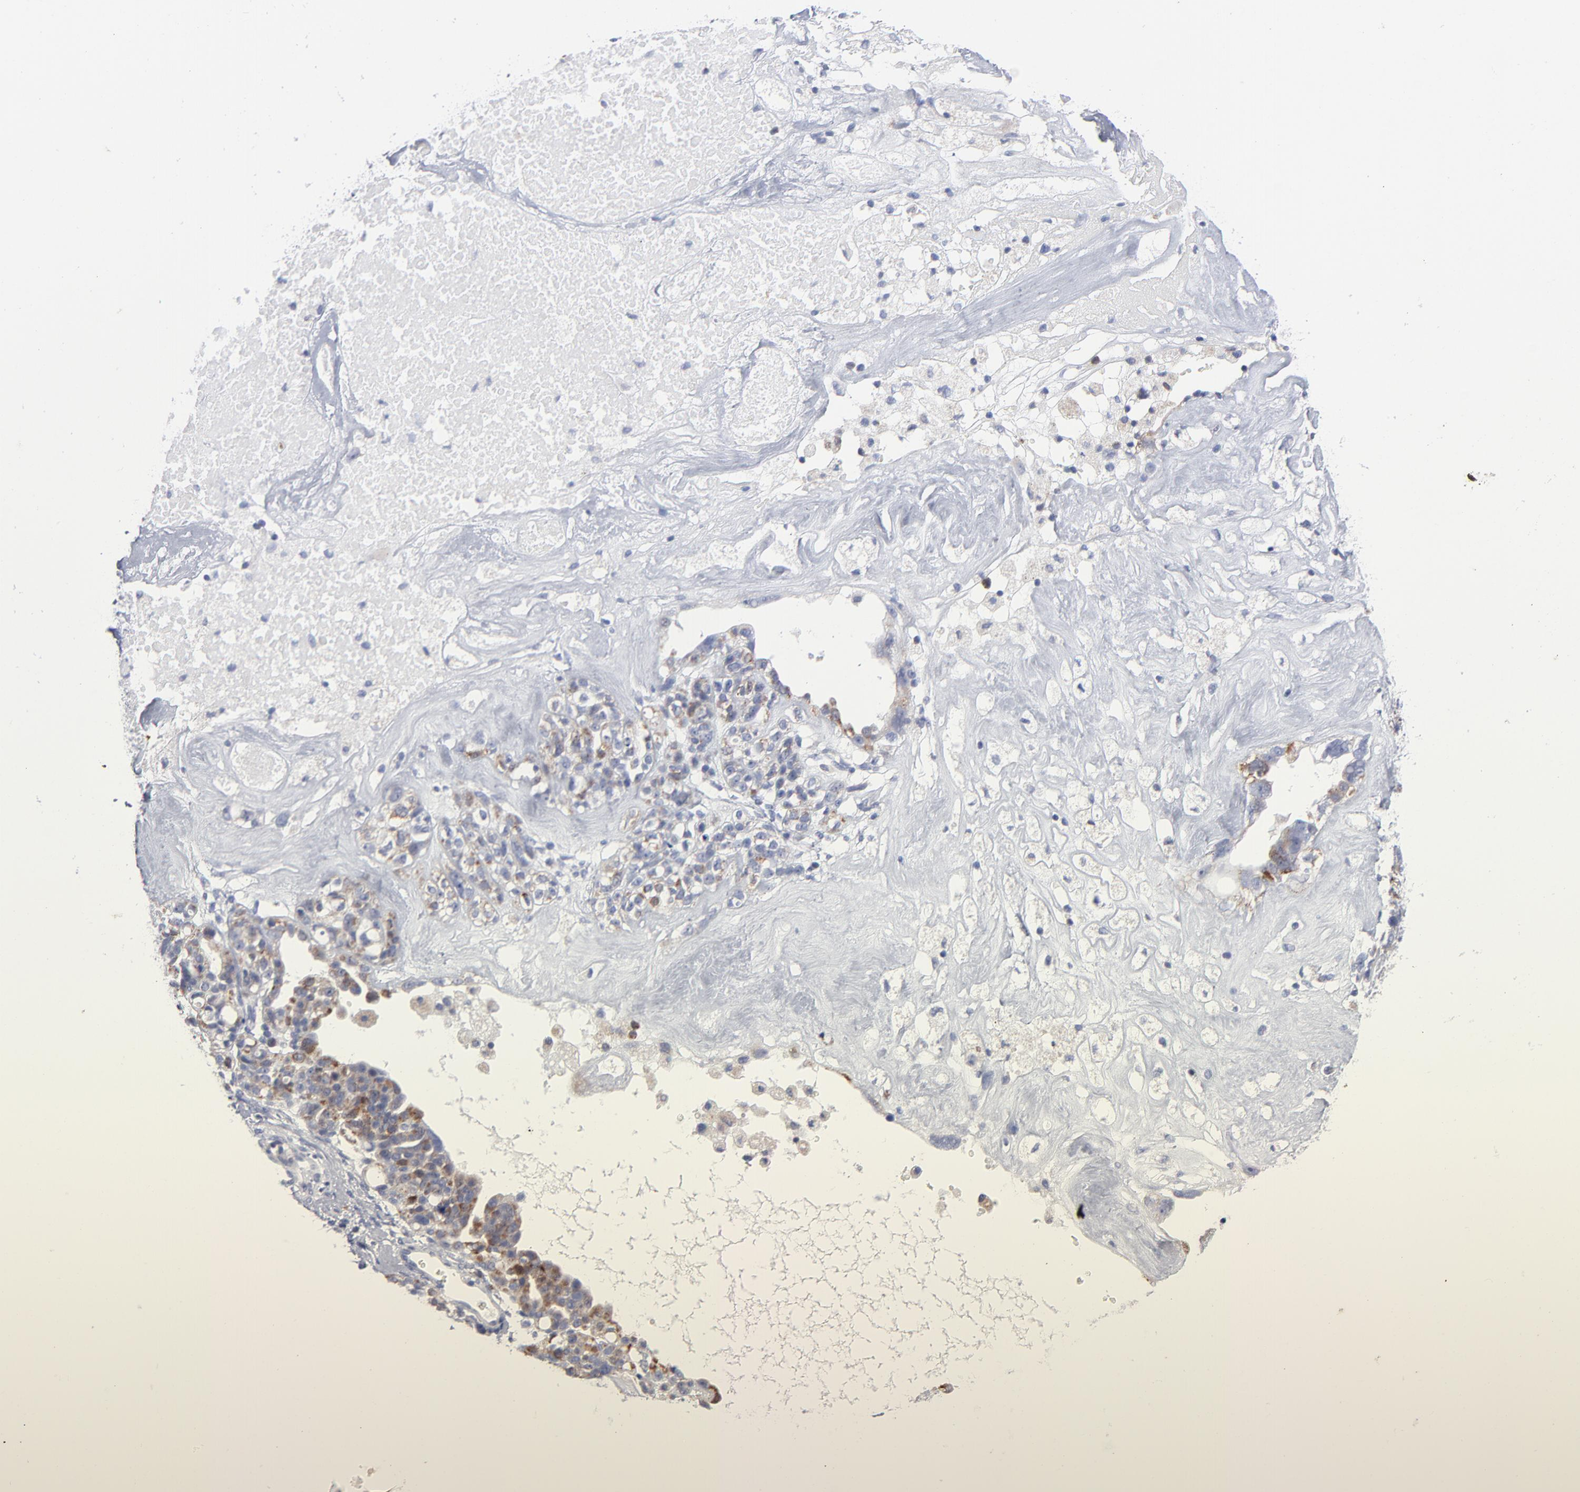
{"staining": {"intensity": "moderate", "quantity": "25%-75%", "location": "cytoplasmic/membranous"}, "tissue": "ovarian cancer", "cell_type": "Tumor cells", "image_type": "cancer", "snomed": [{"axis": "morphology", "description": "Cystadenocarcinoma, serous, NOS"}, {"axis": "topography", "description": "Ovary"}], "caption": "Serous cystadenocarcinoma (ovarian) was stained to show a protein in brown. There is medium levels of moderate cytoplasmic/membranous positivity in about 25%-75% of tumor cells. The protein of interest is stained brown, and the nuclei are stained in blue (DAB (3,3'-diaminobenzidine) IHC with brightfield microscopy, high magnification).", "gene": "CHCHD10", "patient": {"sex": "female", "age": 66}}